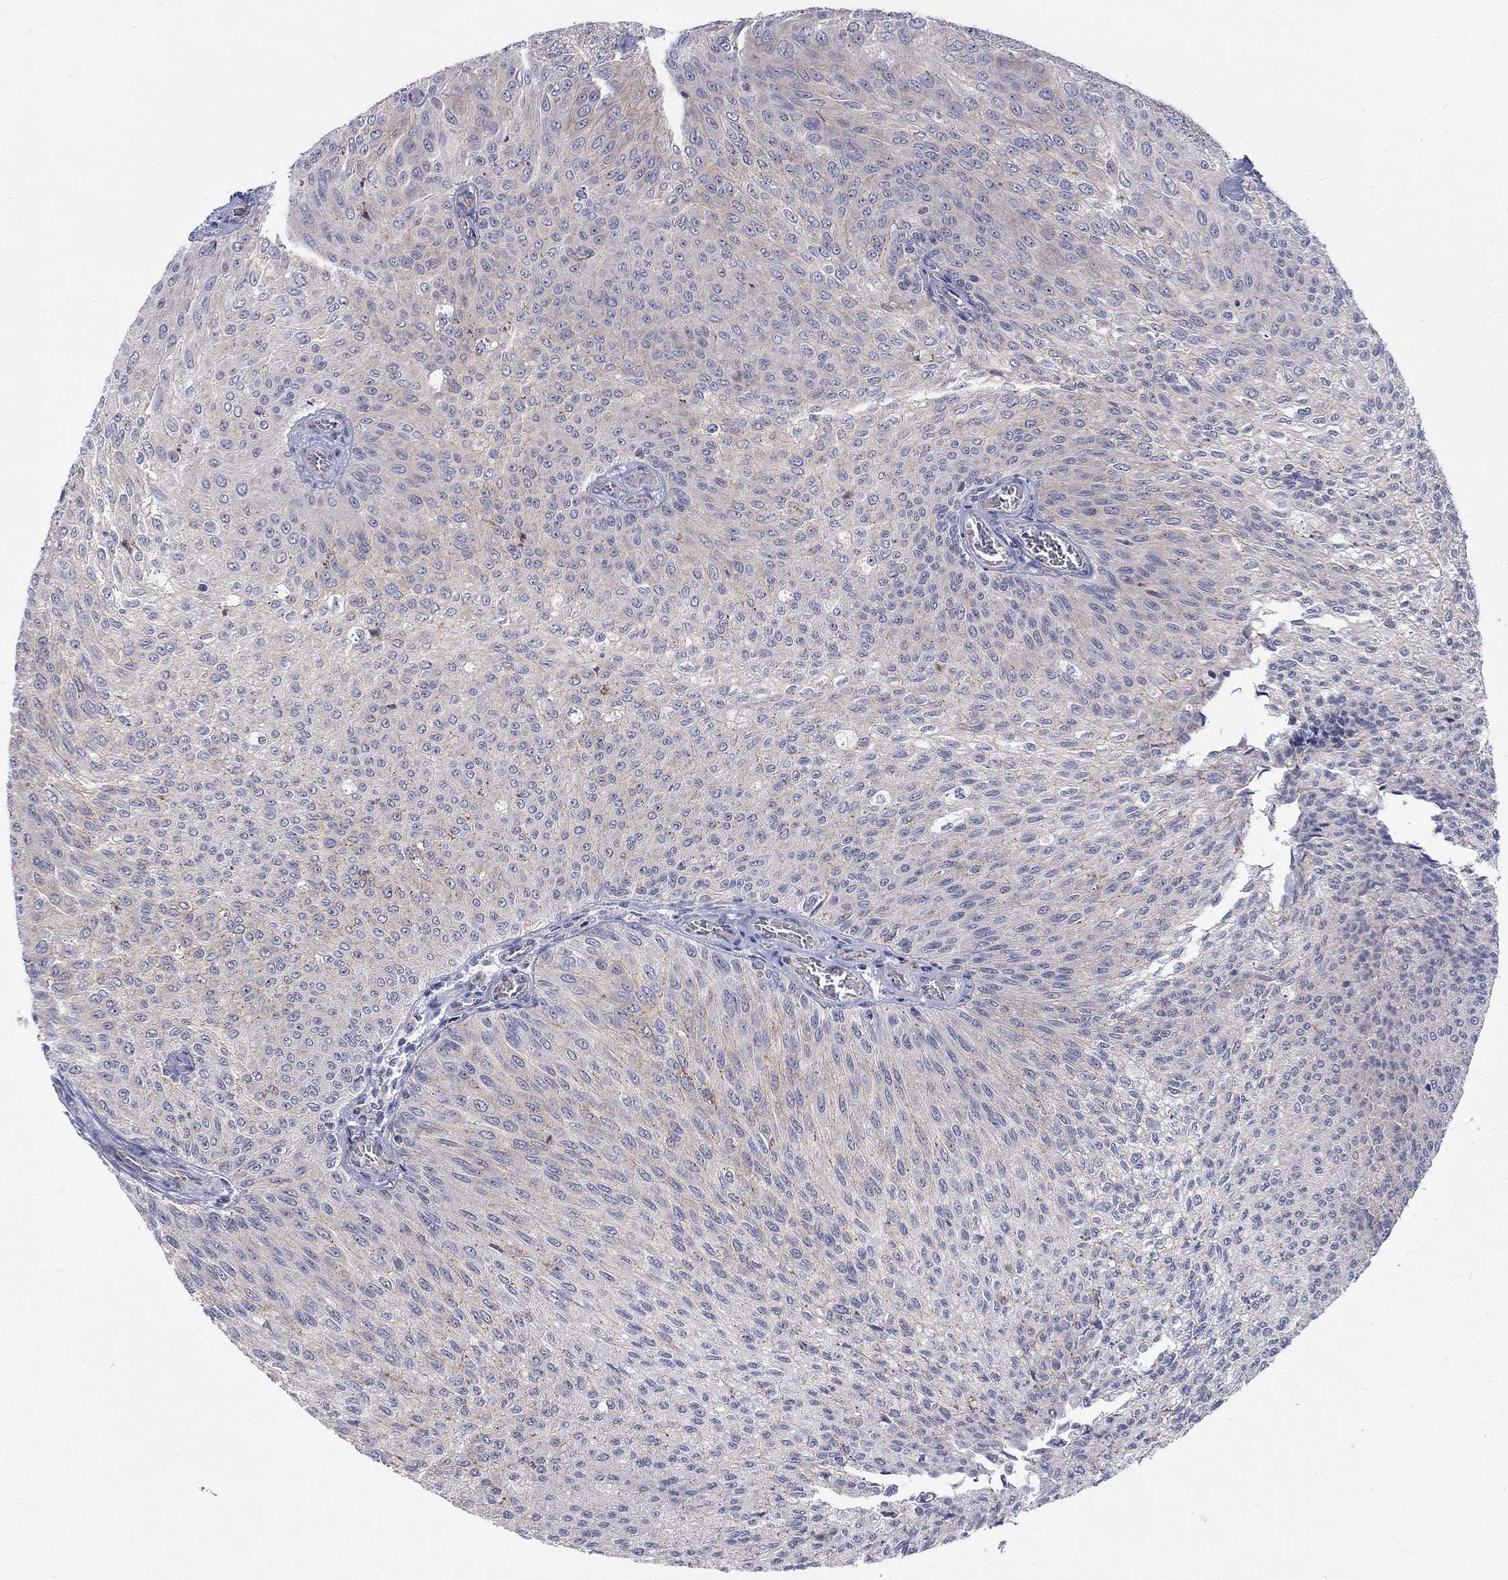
{"staining": {"intensity": "negative", "quantity": "none", "location": "none"}, "tissue": "urothelial cancer", "cell_type": "Tumor cells", "image_type": "cancer", "snomed": [{"axis": "morphology", "description": "Urothelial carcinoma, Low grade"}, {"axis": "topography", "description": "Ureter, NOS"}, {"axis": "topography", "description": "Urinary bladder"}], "caption": "IHC of human low-grade urothelial carcinoma exhibits no positivity in tumor cells. Brightfield microscopy of IHC stained with DAB (brown) and hematoxylin (blue), captured at high magnification.", "gene": "QRFPR", "patient": {"sex": "male", "age": 78}}